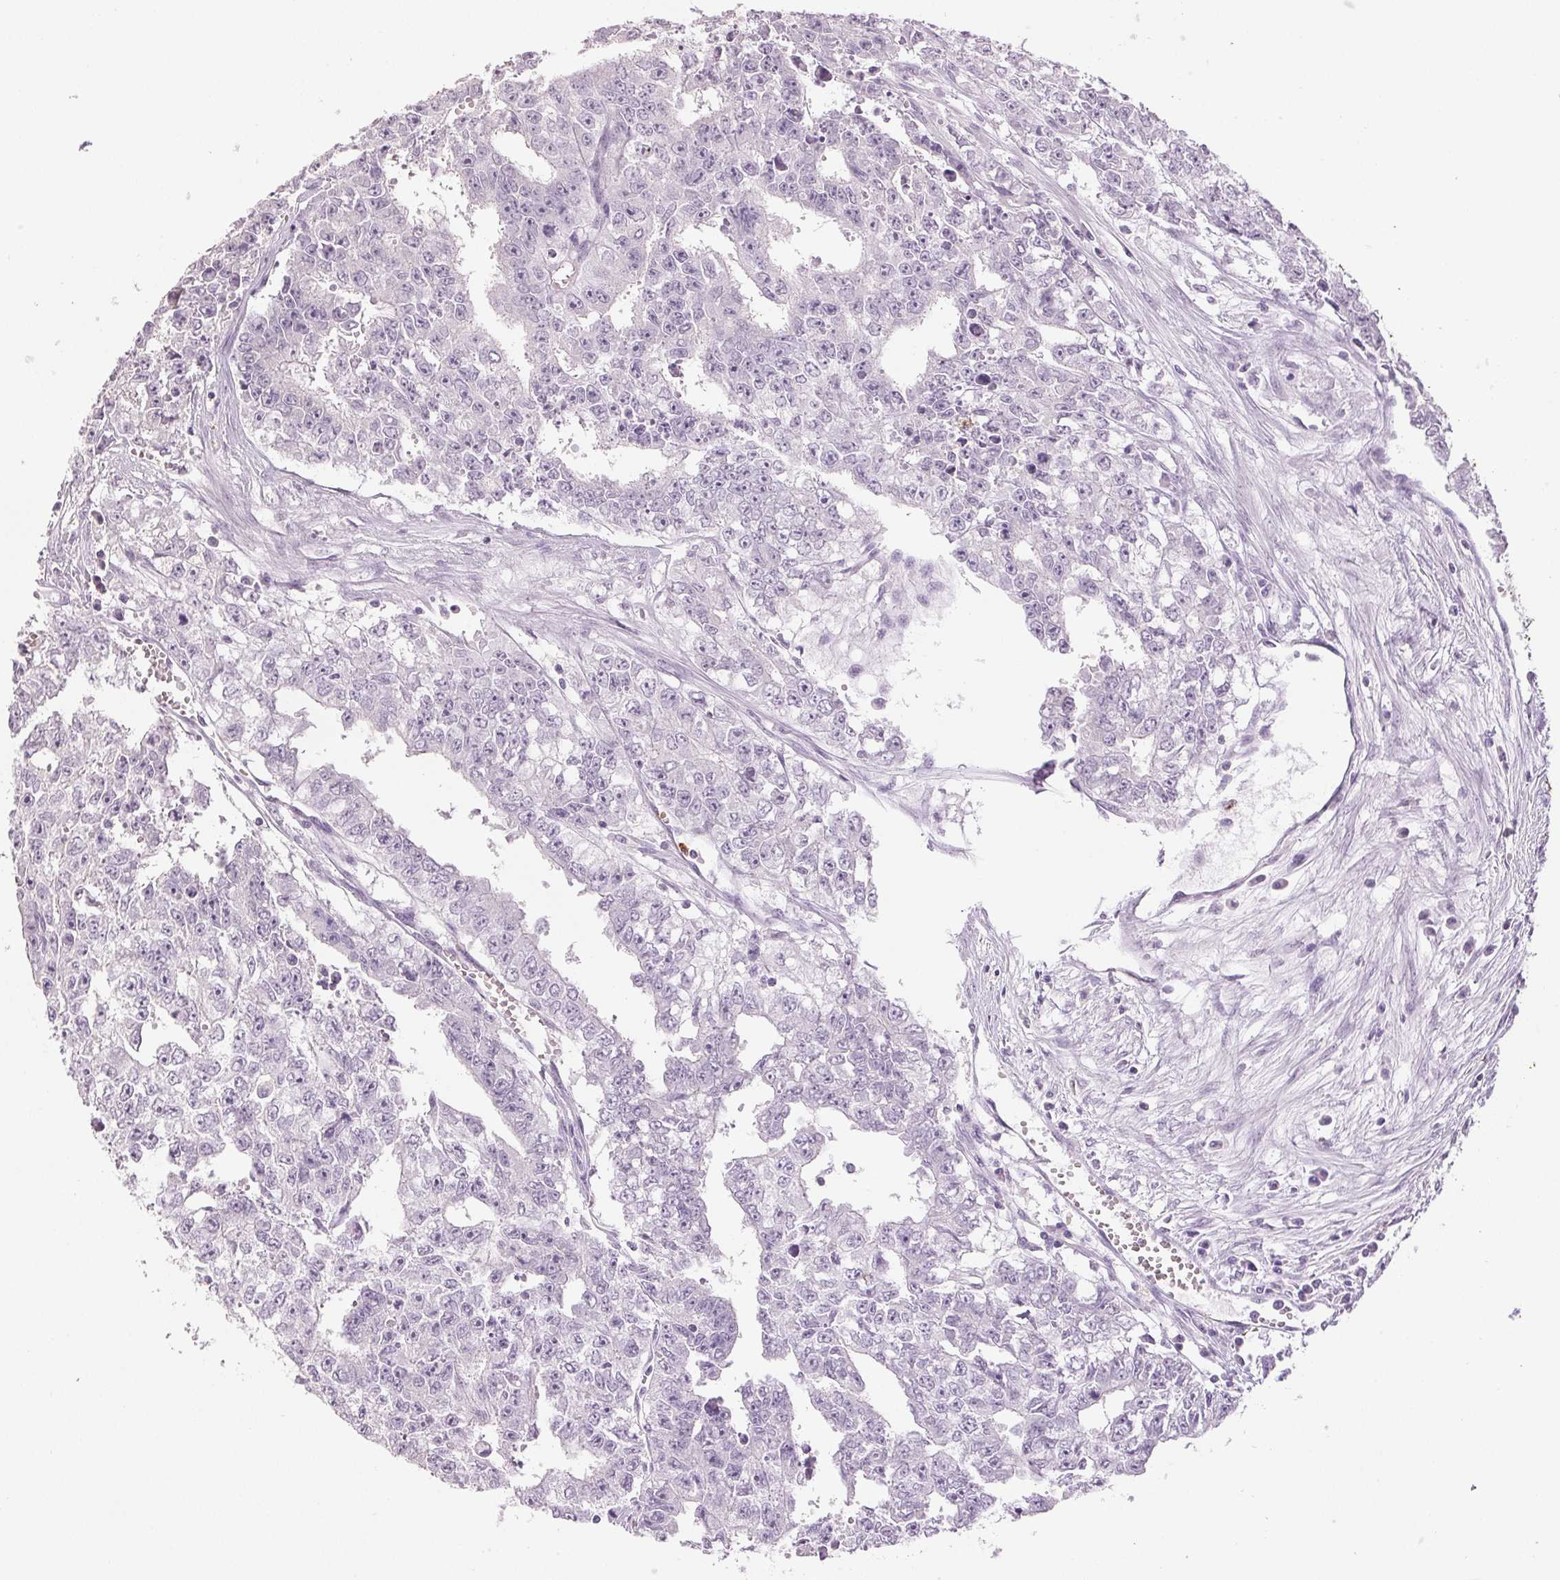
{"staining": {"intensity": "negative", "quantity": "none", "location": "none"}, "tissue": "testis cancer", "cell_type": "Tumor cells", "image_type": "cancer", "snomed": [{"axis": "morphology", "description": "Carcinoma, Embryonal, NOS"}, {"axis": "morphology", "description": "Teratoma, malignant, NOS"}, {"axis": "topography", "description": "Testis"}], "caption": "IHC micrograph of testis cancer stained for a protein (brown), which shows no staining in tumor cells.", "gene": "LTF", "patient": {"sex": "male", "age": 24}}